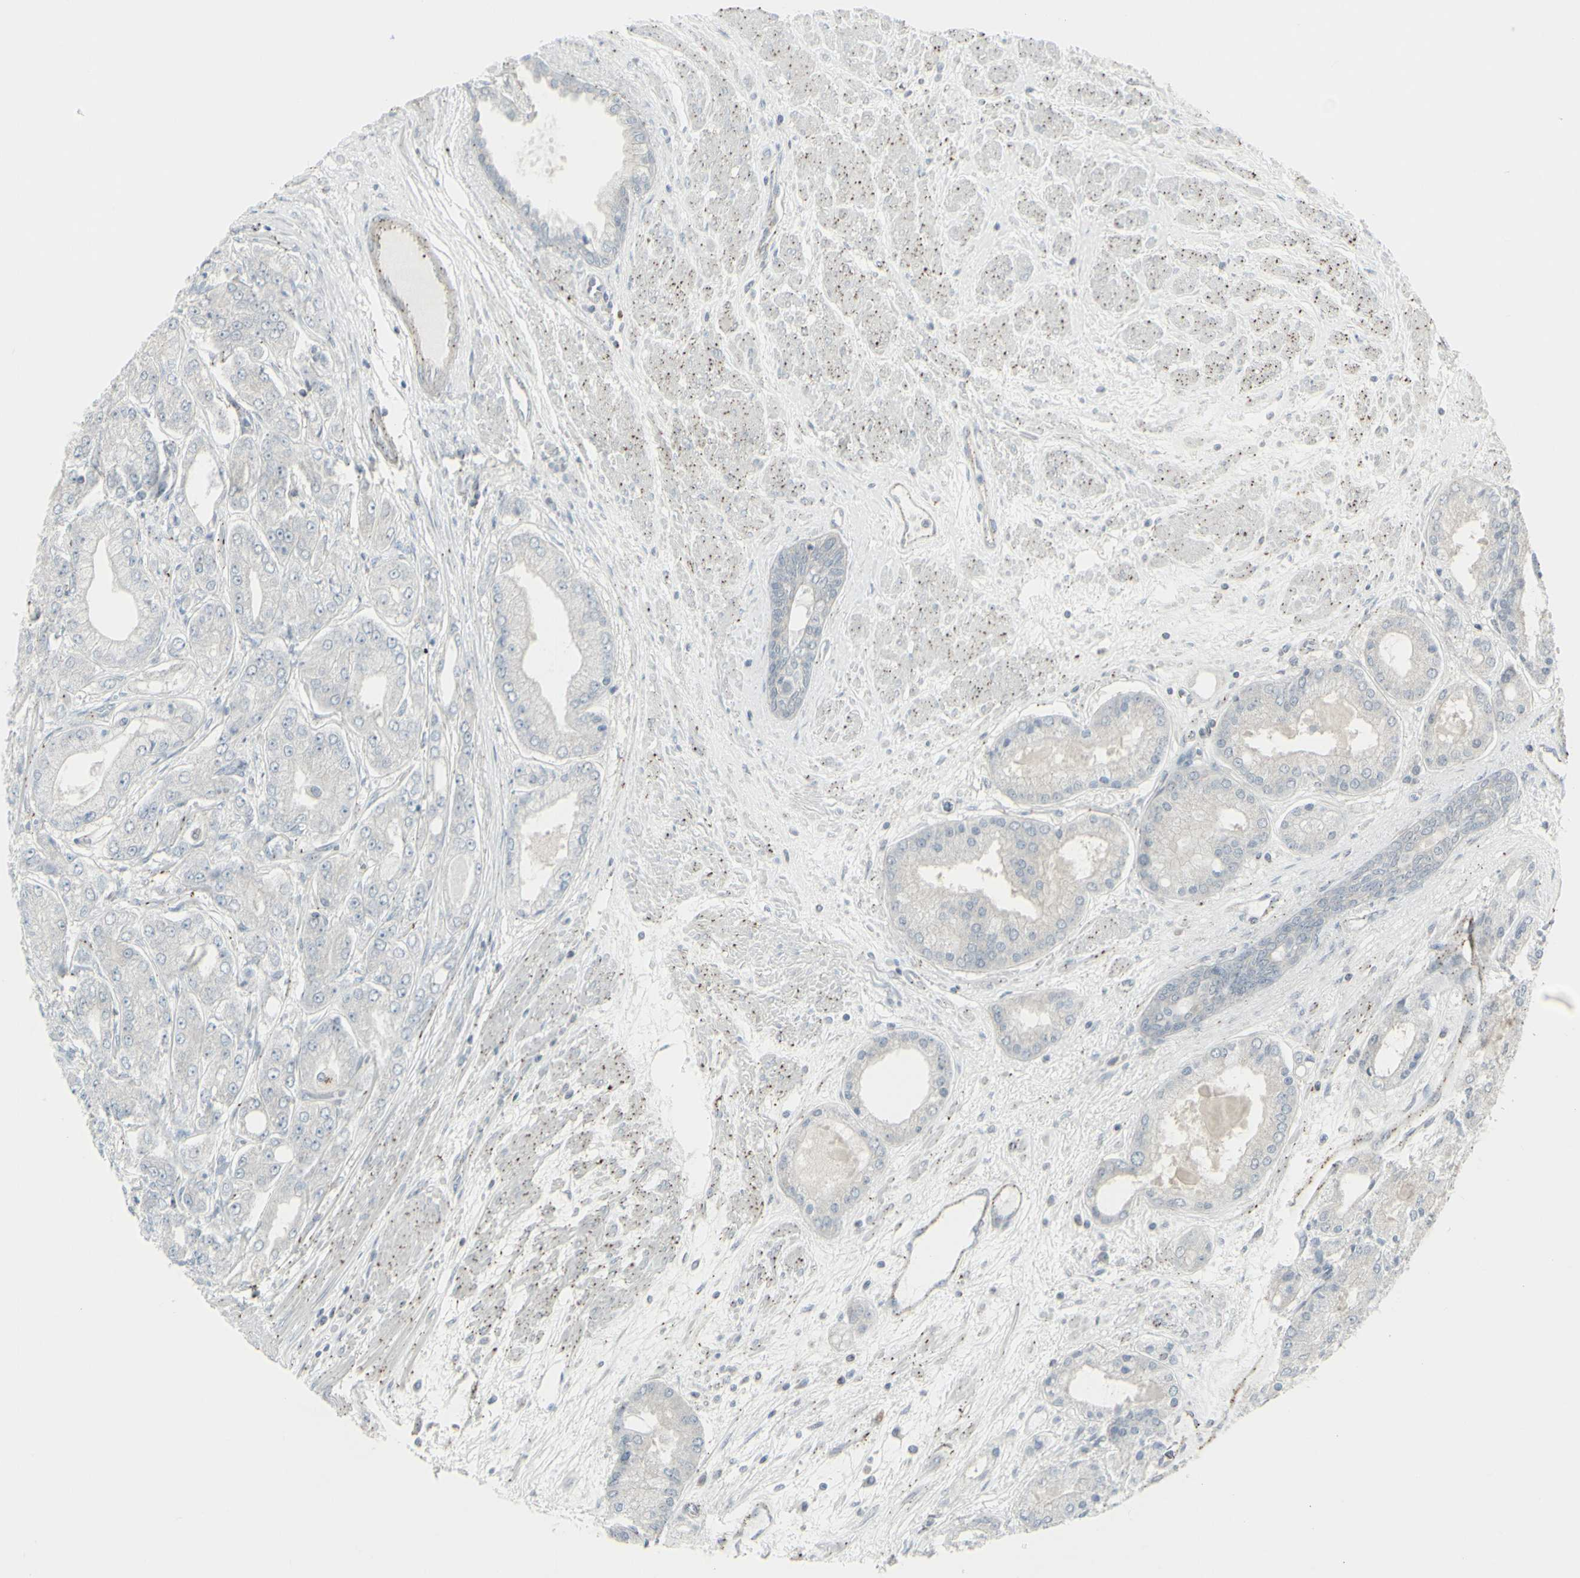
{"staining": {"intensity": "negative", "quantity": "none", "location": "none"}, "tissue": "prostate cancer", "cell_type": "Tumor cells", "image_type": "cancer", "snomed": [{"axis": "morphology", "description": "Adenocarcinoma, High grade"}, {"axis": "topography", "description": "Prostate"}], "caption": "The image demonstrates no significant staining in tumor cells of prostate cancer (adenocarcinoma (high-grade)).", "gene": "GALNT6", "patient": {"sex": "male", "age": 59}}